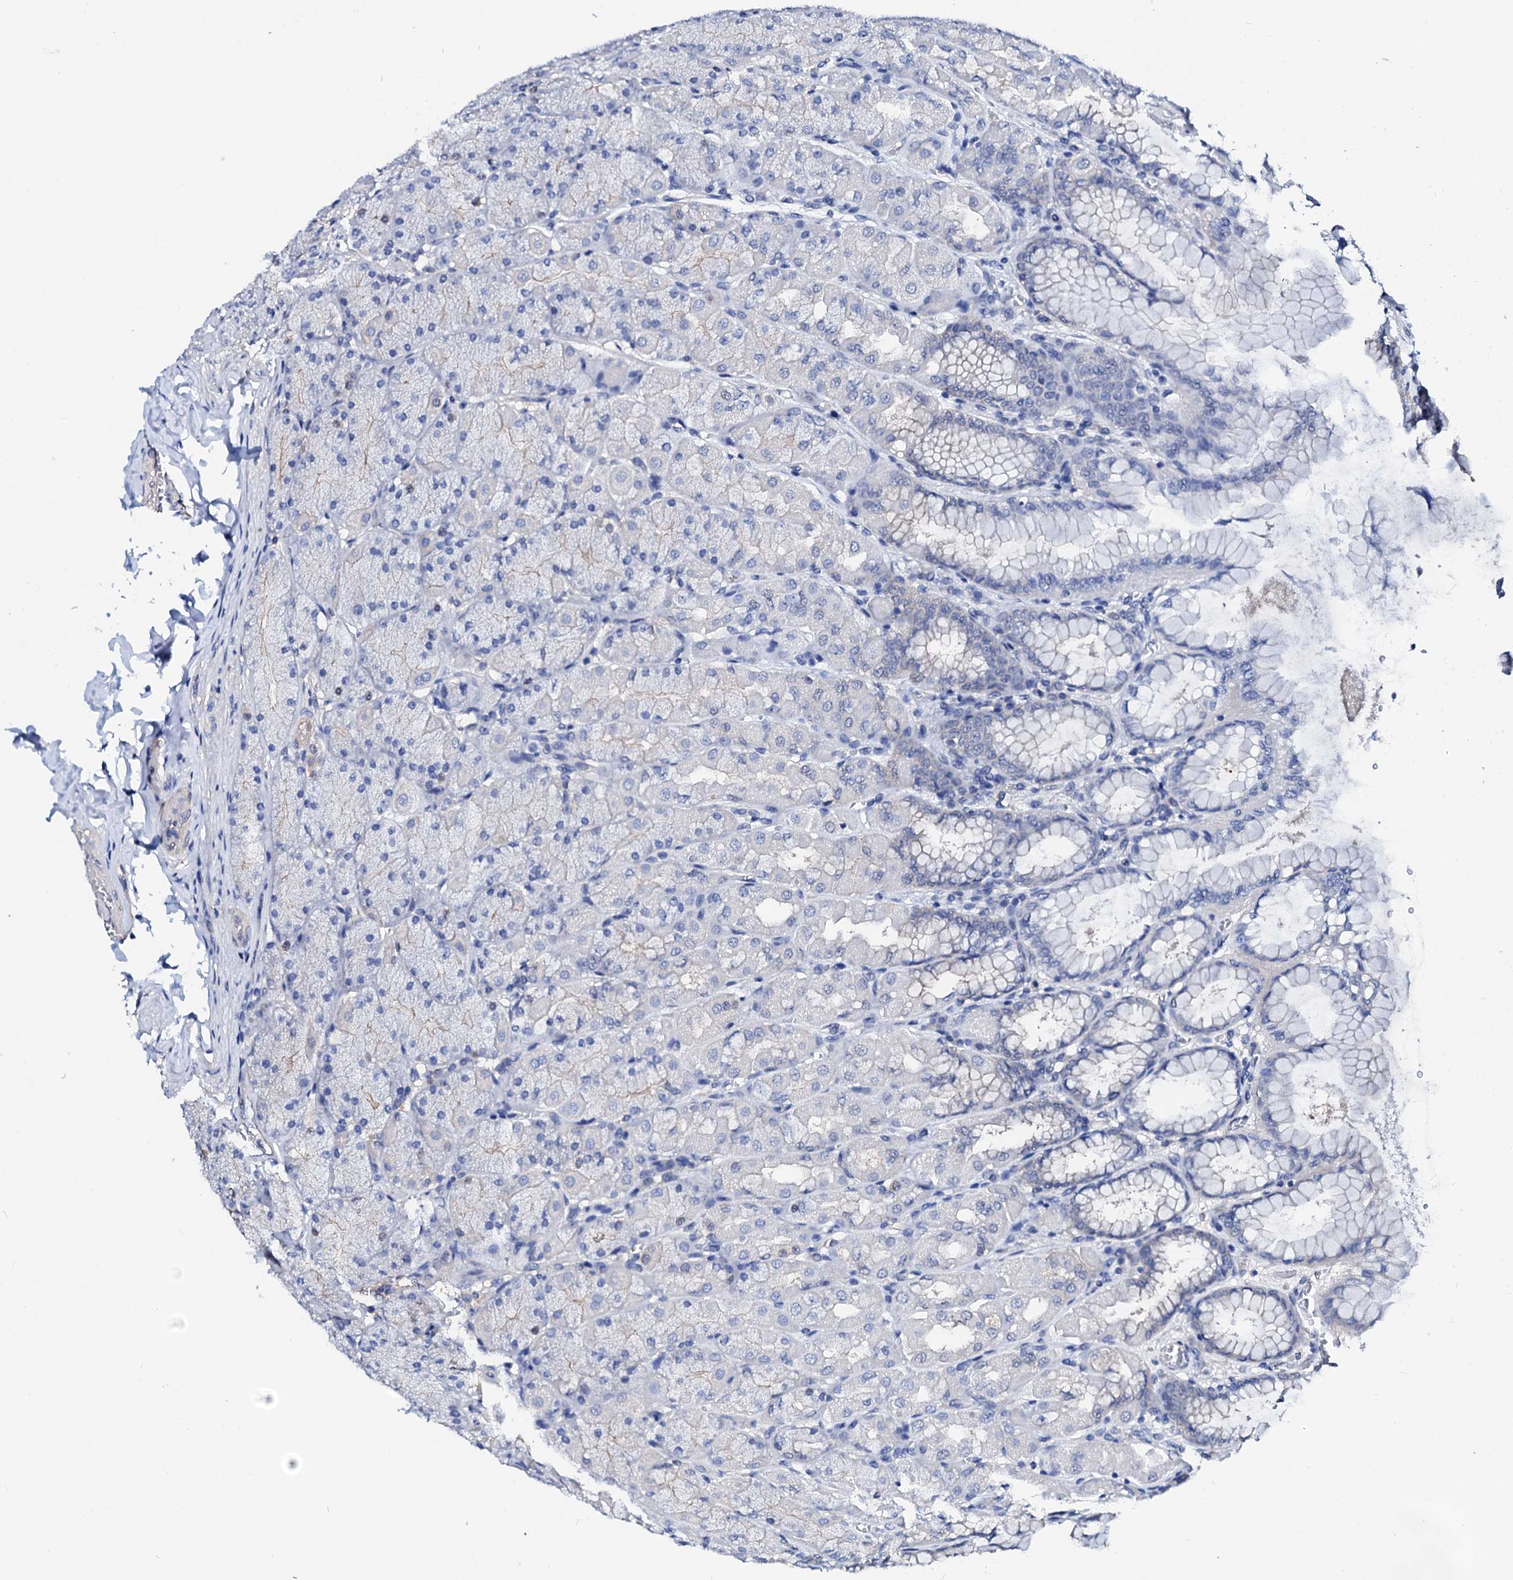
{"staining": {"intensity": "weak", "quantity": "<25%", "location": "cytoplasmic/membranous"}, "tissue": "stomach", "cell_type": "Glandular cells", "image_type": "normal", "snomed": [{"axis": "morphology", "description": "Normal tissue, NOS"}, {"axis": "topography", "description": "Stomach, upper"}], "caption": "Stomach stained for a protein using immunohistochemistry (IHC) shows no expression glandular cells.", "gene": "CSN2", "patient": {"sex": "female", "age": 56}}